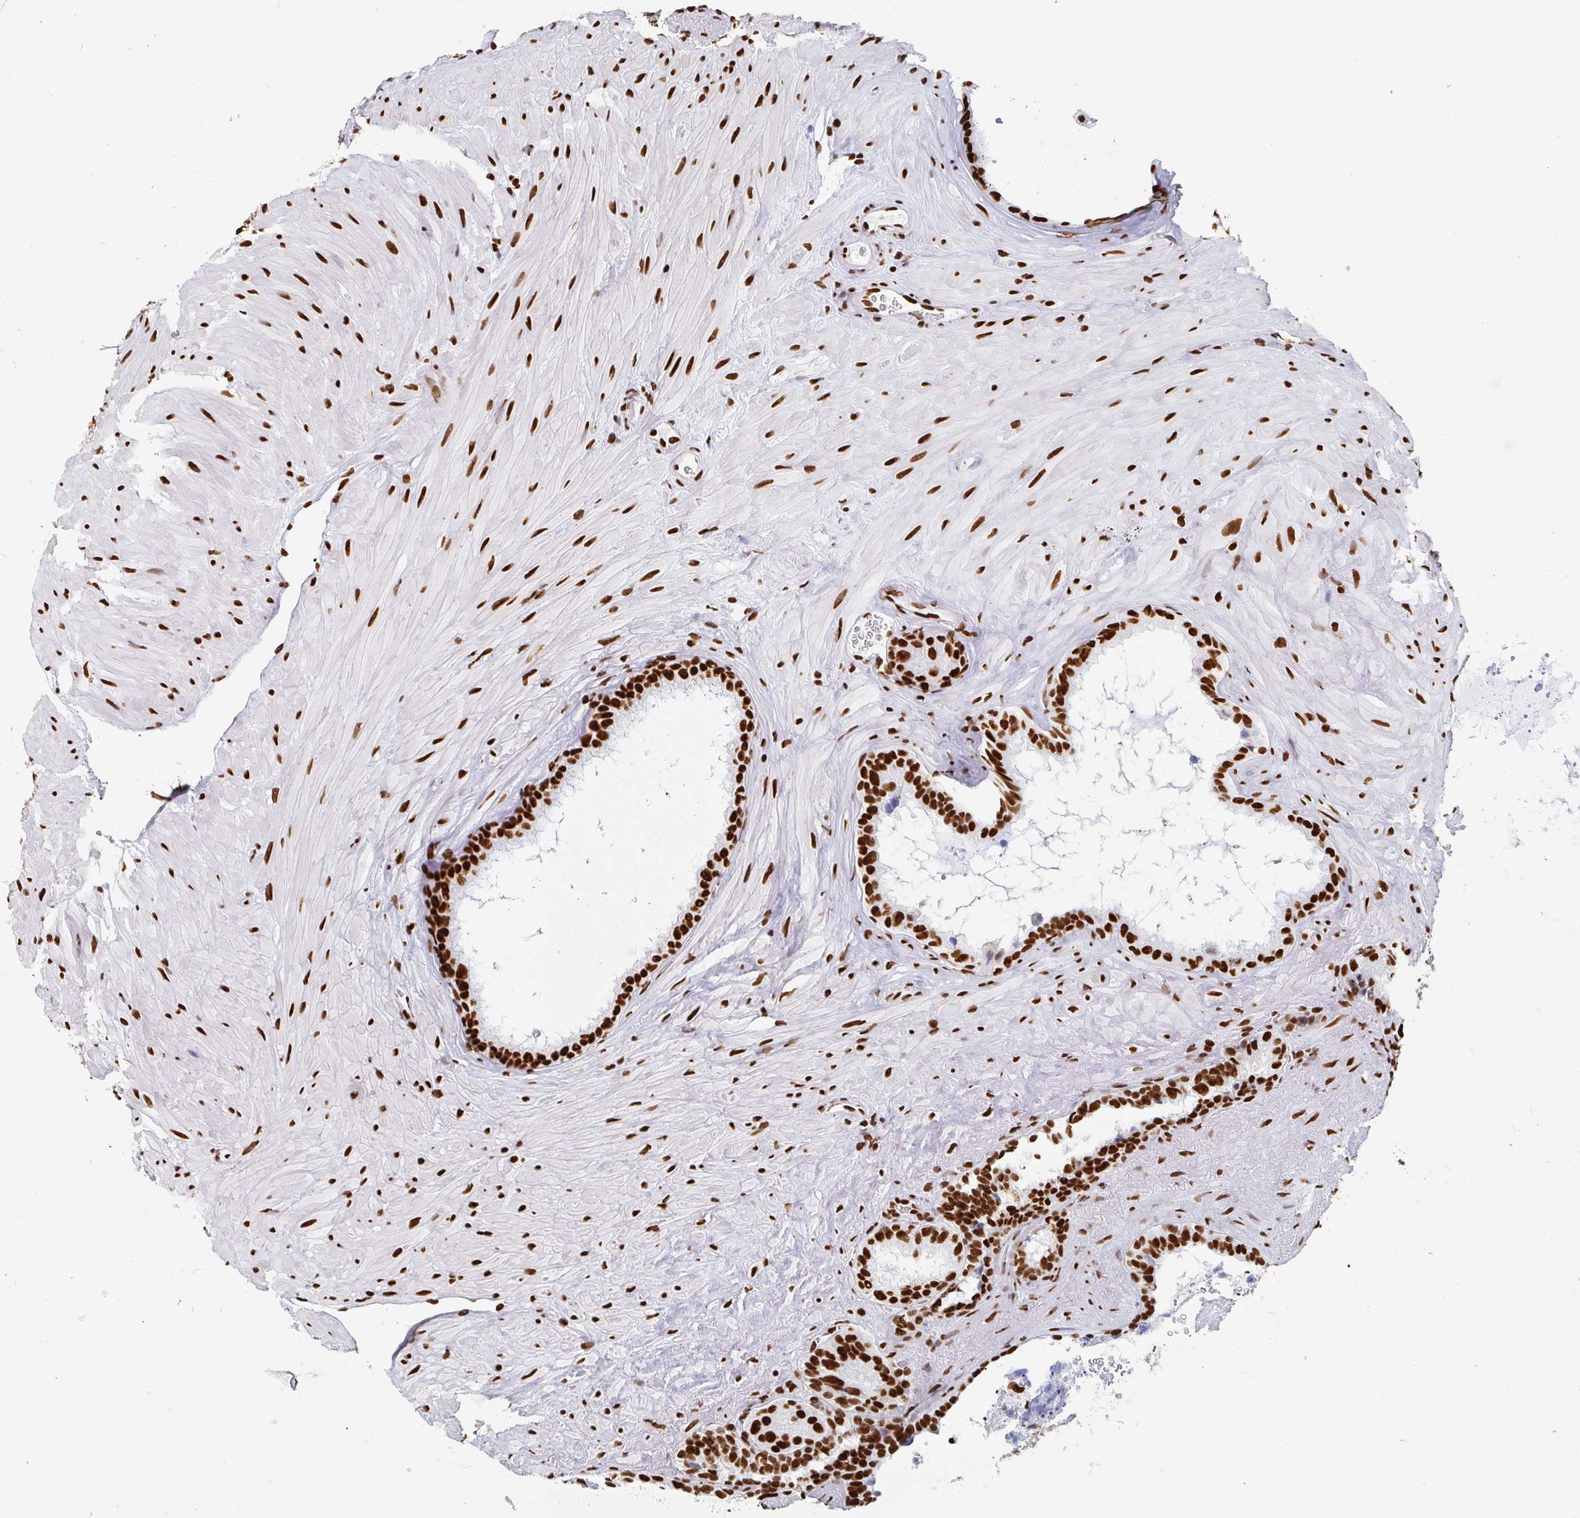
{"staining": {"intensity": "strong", "quantity": ">75%", "location": "nuclear"}, "tissue": "seminal vesicle", "cell_type": "Glandular cells", "image_type": "normal", "snomed": [{"axis": "morphology", "description": "Normal tissue, NOS"}, {"axis": "topography", "description": "Seminal veicle"}], "caption": "Protein expression analysis of normal human seminal vesicle reveals strong nuclear positivity in about >75% of glandular cells.", "gene": "EWSR1", "patient": {"sex": "male", "age": 60}}